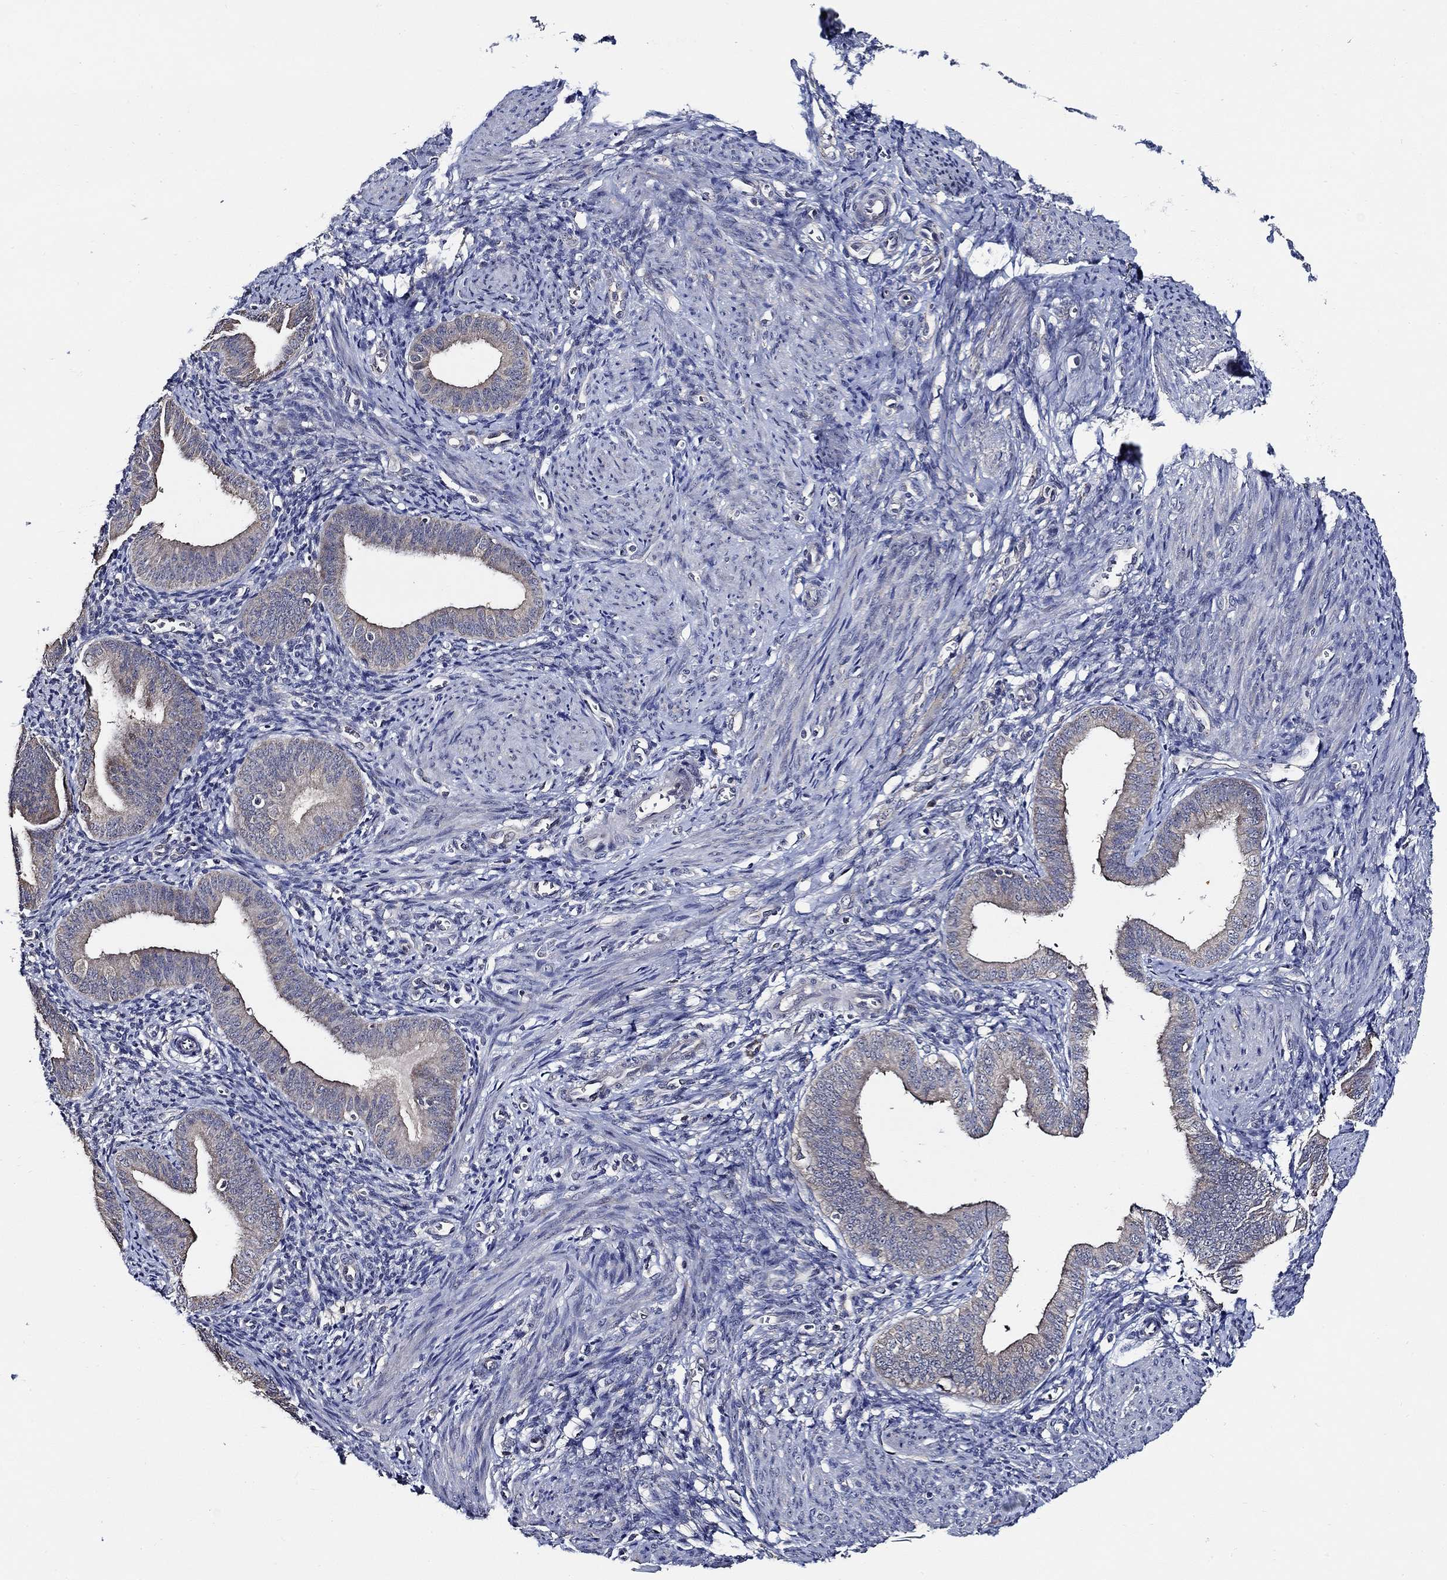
{"staining": {"intensity": "negative", "quantity": "none", "location": "none"}, "tissue": "endometrium", "cell_type": "Cells in endometrial stroma", "image_type": "normal", "snomed": [{"axis": "morphology", "description": "Normal tissue, NOS"}, {"axis": "topography", "description": "Endometrium"}], "caption": "This is an immunohistochemistry photomicrograph of normal endometrium. There is no staining in cells in endometrial stroma.", "gene": "WDR53", "patient": {"sex": "female", "age": 42}}